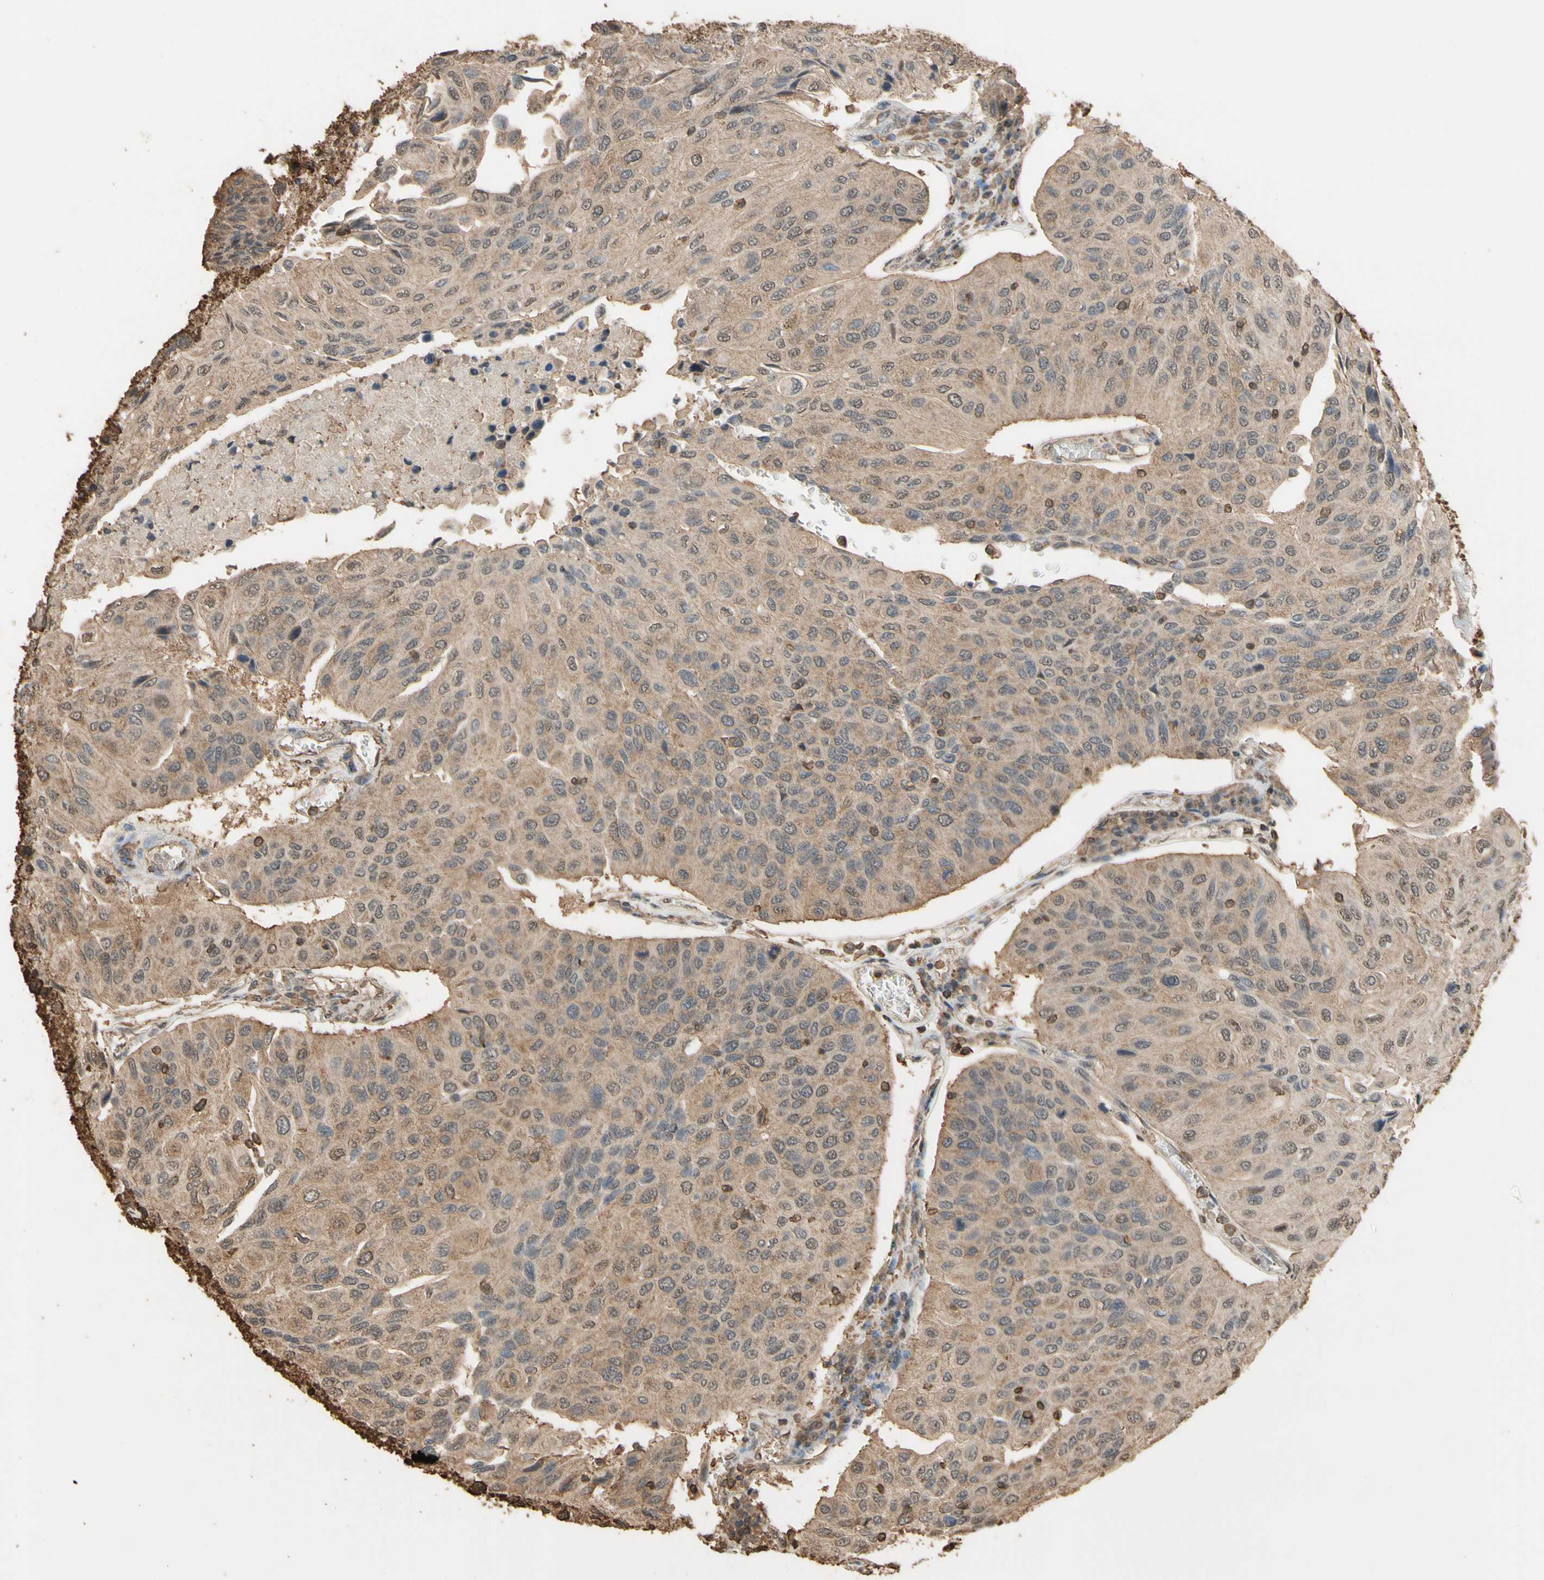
{"staining": {"intensity": "moderate", "quantity": ">75%", "location": "cytoplasmic/membranous,nuclear"}, "tissue": "urothelial cancer", "cell_type": "Tumor cells", "image_type": "cancer", "snomed": [{"axis": "morphology", "description": "Urothelial carcinoma, High grade"}, {"axis": "topography", "description": "Urinary bladder"}], "caption": "High-power microscopy captured an immunohistochemistry (IHC) image of urothelial carcinoma (high-grade), revealing moderate cytoplasmic/membranous and nuclear positivity in approximately >75% of tumor cells. (IHC, brightfield microscopy, high magnification).", "gene": "TNFSF13B", "patient": {"sex": "male", "age": 66}}